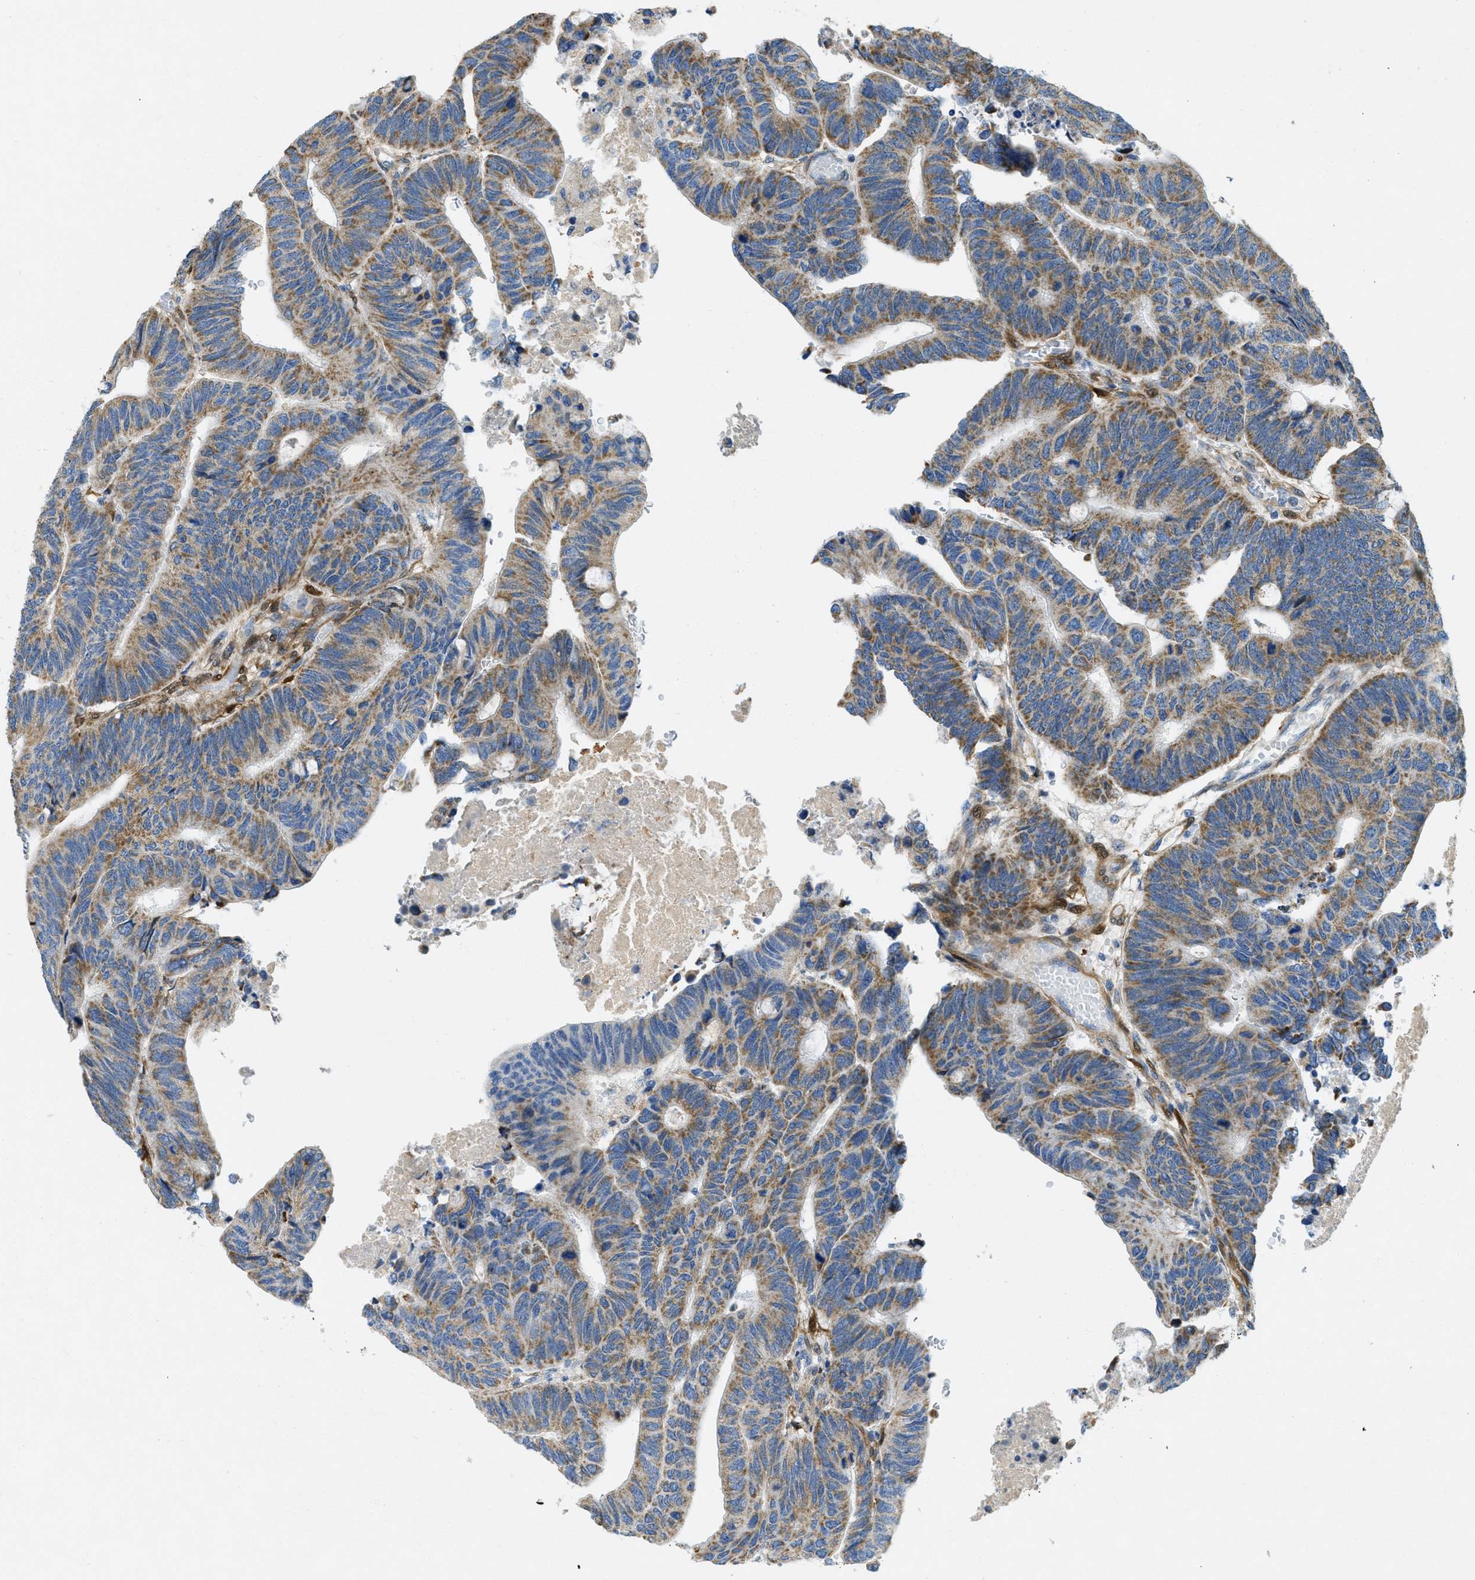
{"staining": {"intensity": "moderate", "quantity": ">75%", "location": "cytoplasmic/membranous"}, "tissue": "colorectal cancer", "cell_type": "Tumor cells", "image_type": "cancer", "snomed": [{"axis": "morphology", "description": "Normal tissue, NOS"}, {"axis": "morphology", "description": "Adenocarcinoma, NOS"}, {"axis": "topography", "description": "Rectum"}, {"axis": "topography", "description": "Peripheral nerve tissue"}], "caption": "Colorectal cancer (adenocarcinoma) stained for a protein exhibits moderate cytoplasmic/membranous positivity in tumor cells. Nuclei are stained in blue.", "gene": "CYGB", "patient": {"sex": "male", "age": 92}}